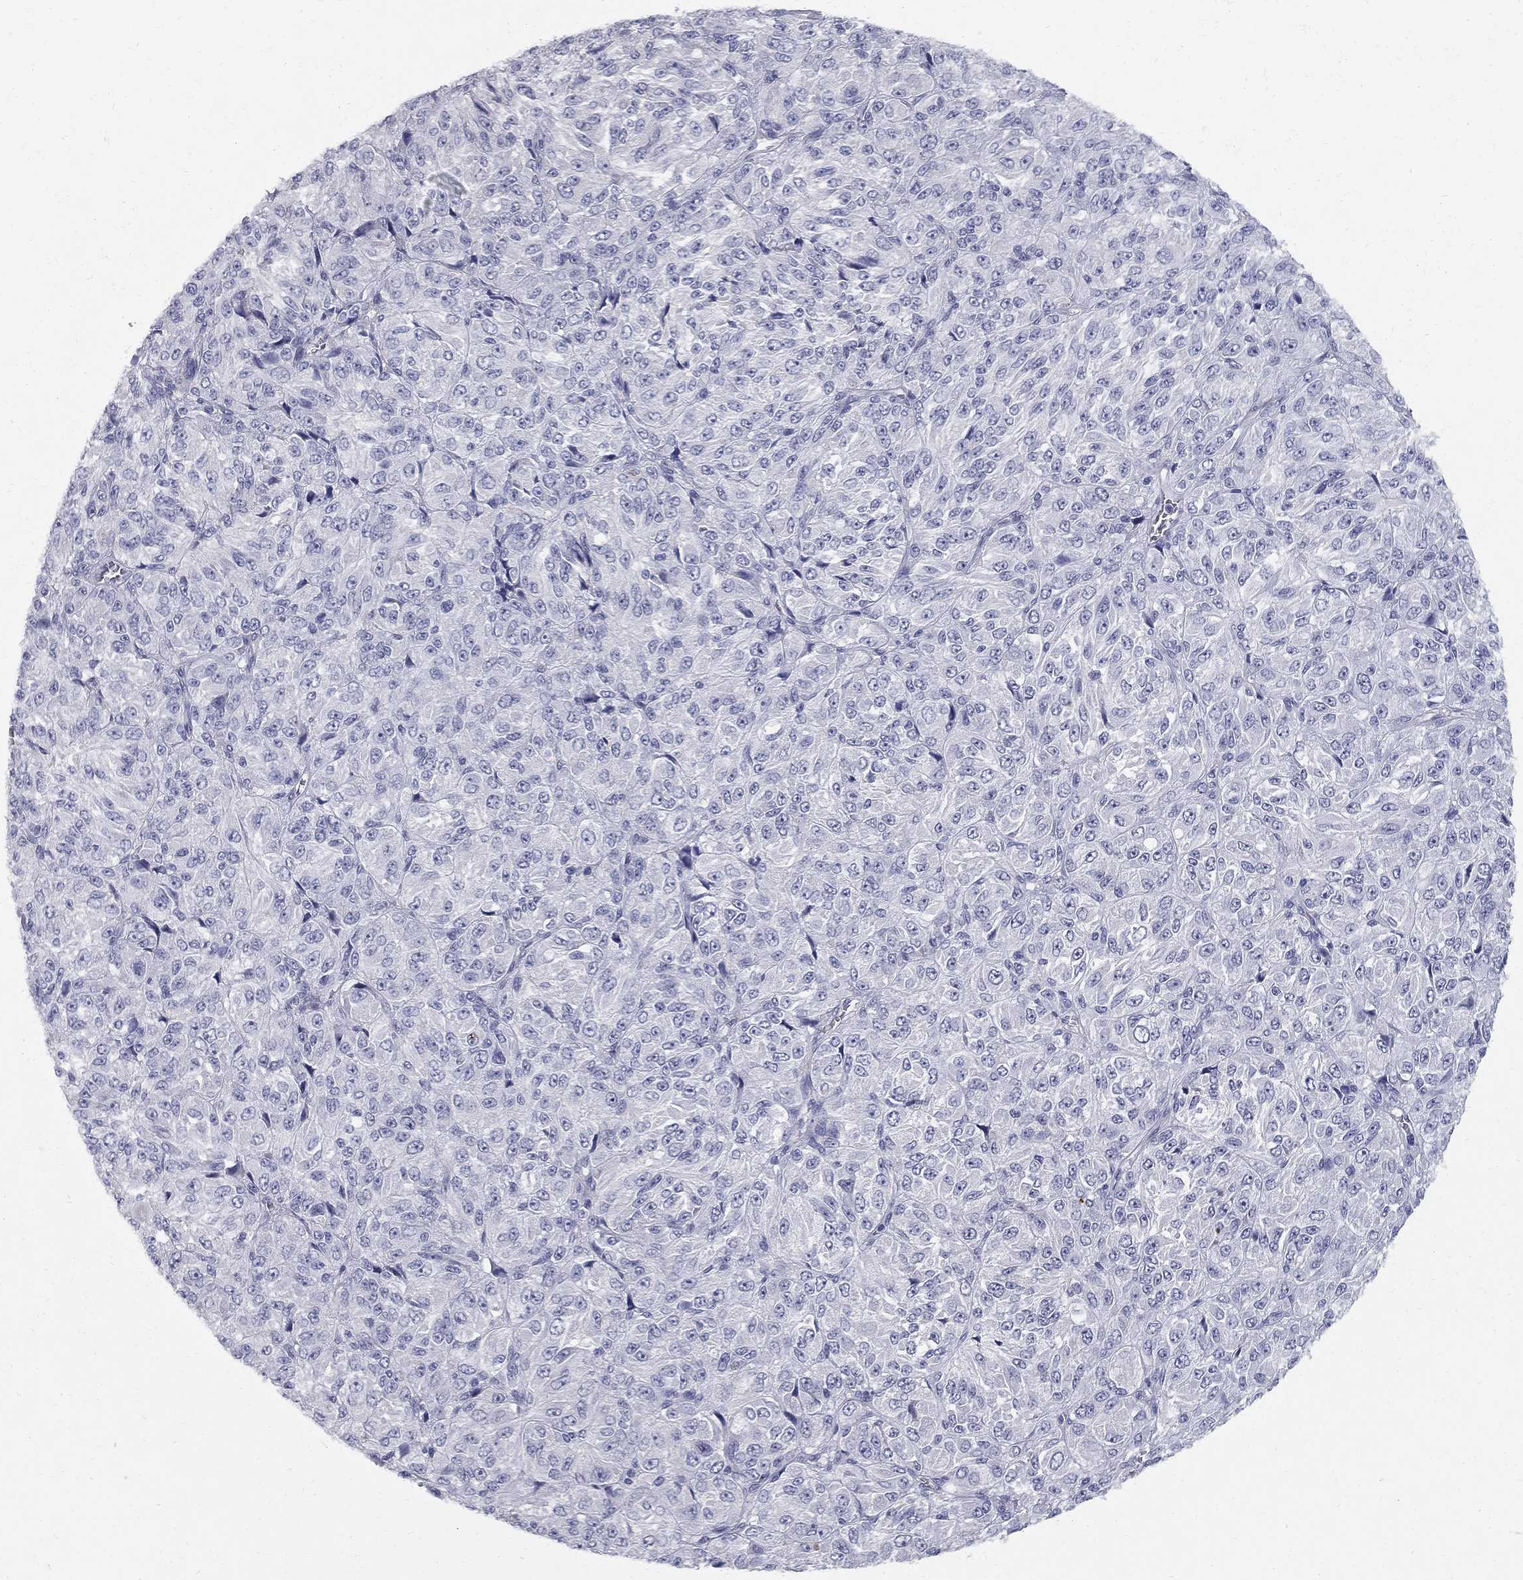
{"staining": {"intensity": "negative", "quantity": "none", "location": "none"}, "tissue": "melanoma", "cell_type": "Tumor cells", "image_type": "cancer", "snomed": [{"axis": "morphology", "description": "Malignant melanoma, Metastatic site"}, {"axis": "topography", "description": "Brain"}], "caption": "This is an immunohistochemistry (IHC) photomicrograph of malignant melanoma (metastatic site). There is no staining in tumor cells.", "gene": "CLIC6", "patient": {"sex": "female", "age": 56}}